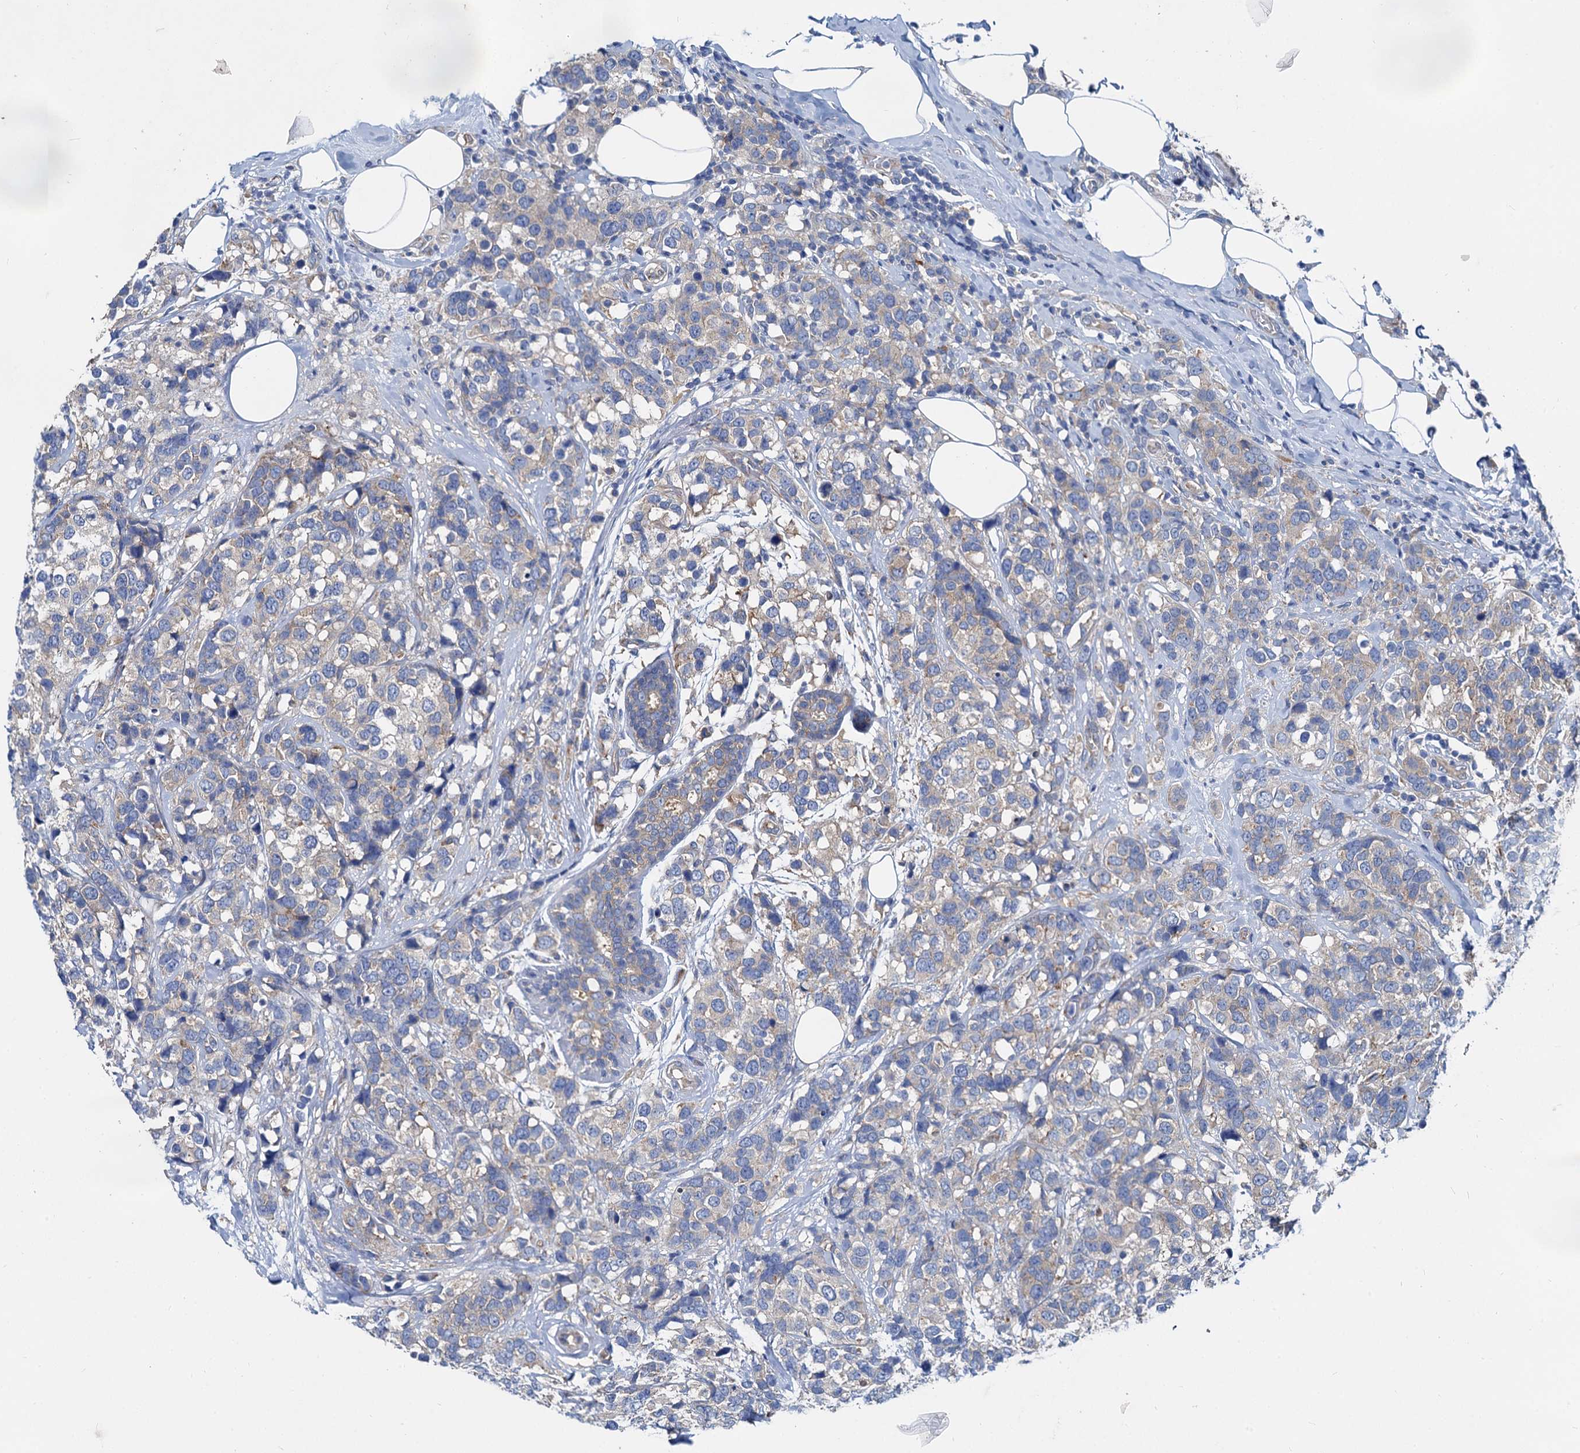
{"staining": {"intensity": "weak", "quantity": "<25%", "location": "cytoplasmic/membranous"}, "tissue": "breast cancer", "cell_type": "Tumor cells", "image_type": "cancer", "snomed": [{"axis": "morphology", "description": "Lobular carcinoma"}, {"axis": "topography", "description": "Breast"}], "caption": "A histopathology image of human breast cancer is negative for staining in tumor cells.", "gene": "QARS1", "patient": {"sex": "female", "age": 59}}